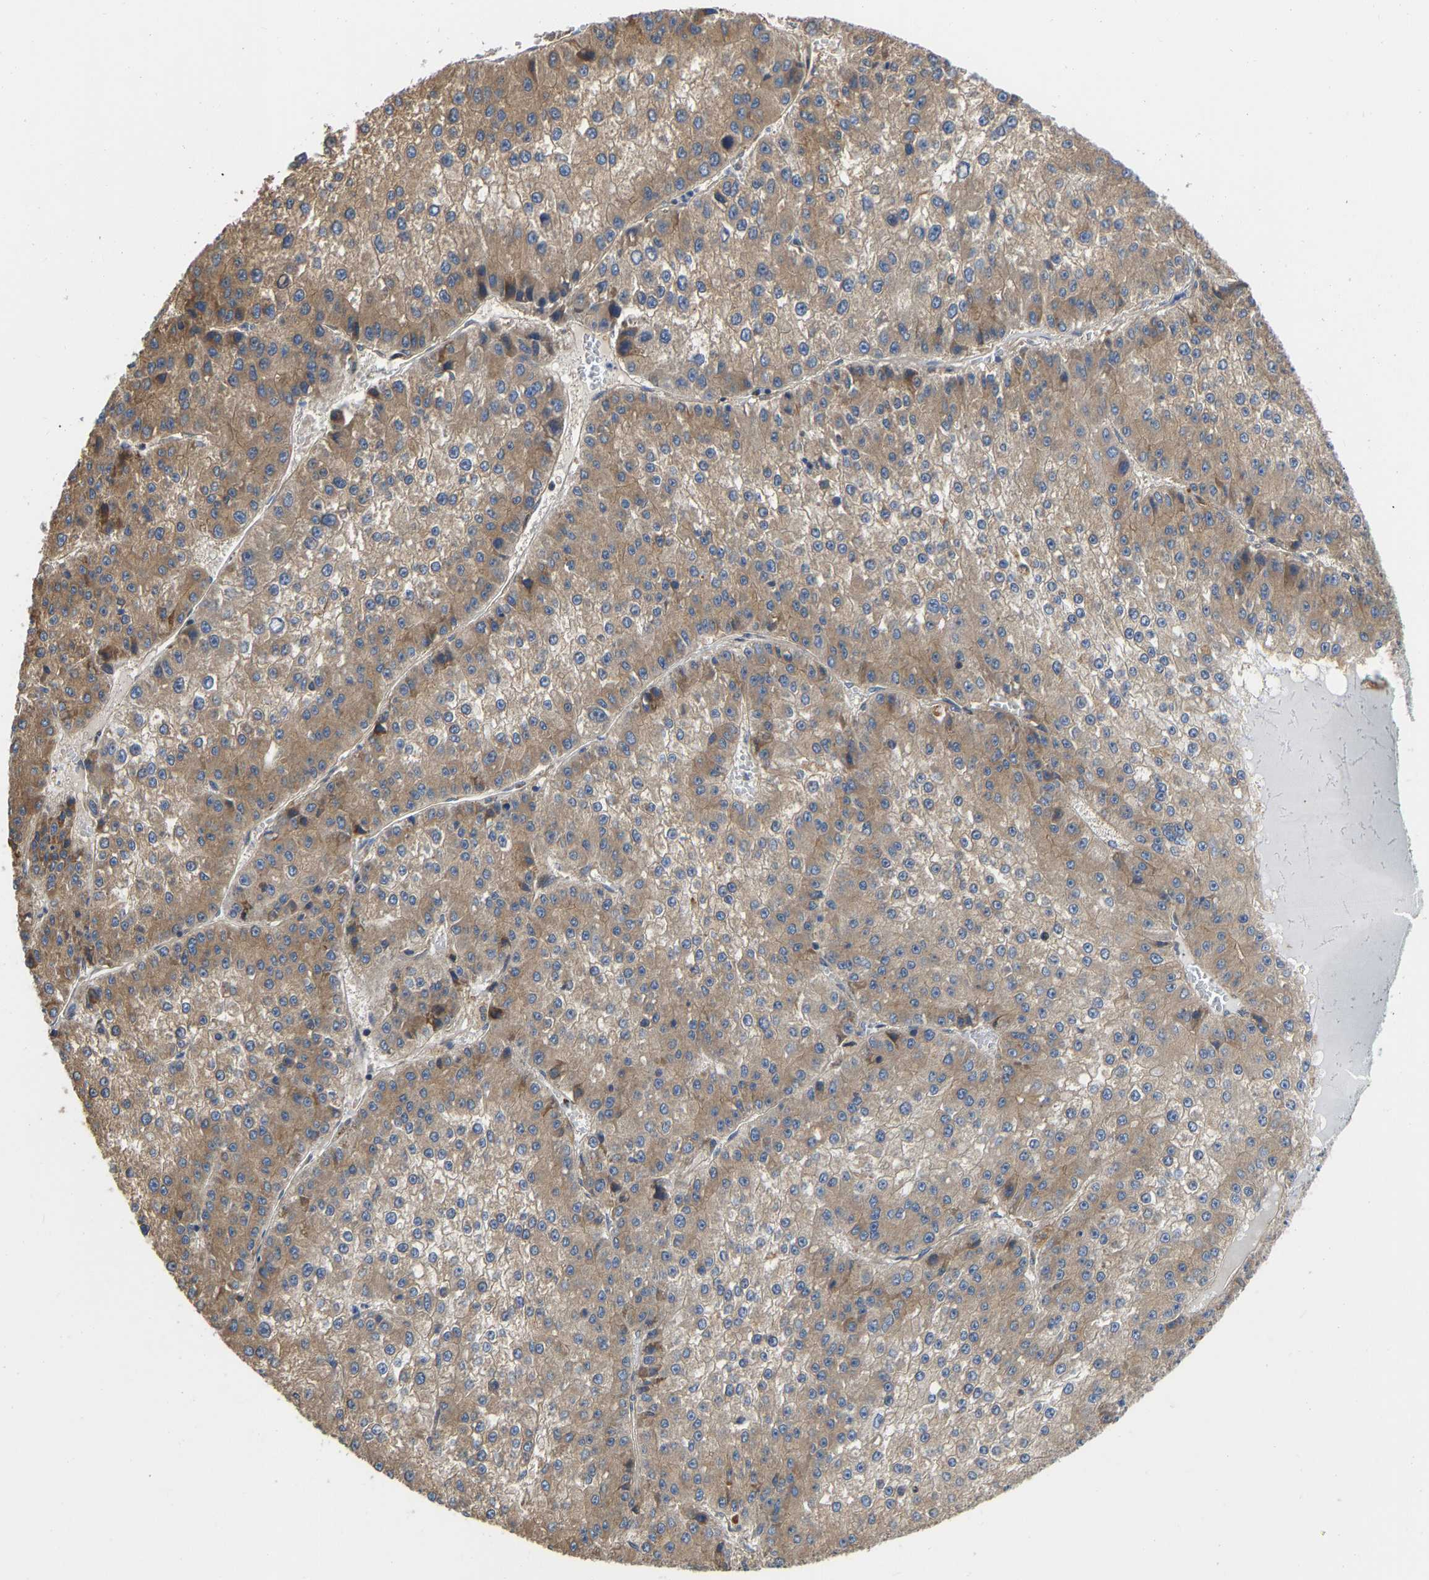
{"staining": {"intensity": "weak", "quantity": ">75%", "location": "cytoplasmic/membranous"}, "tissue": "liver cancer", "cell_type": "Tumor cells", "image_type": "cancer", "snomed": [{"axis": "morphology", "description": "Carcinoma, Hepatocellular, NOS"}, {"axis": "topography", "description": "Liver"}], "caption": "This photomicrograph exhibits liver cancer (hepatocellular carcinoma) stained with immunohistochemistry to label a protein in brown. The cytoplasmic/membranous of tumor cells show weak positivity for the protein. Nuclei are counter-stained blue.", "gene": "FLNB", "patient": {"sex": "female", "age": 73}}